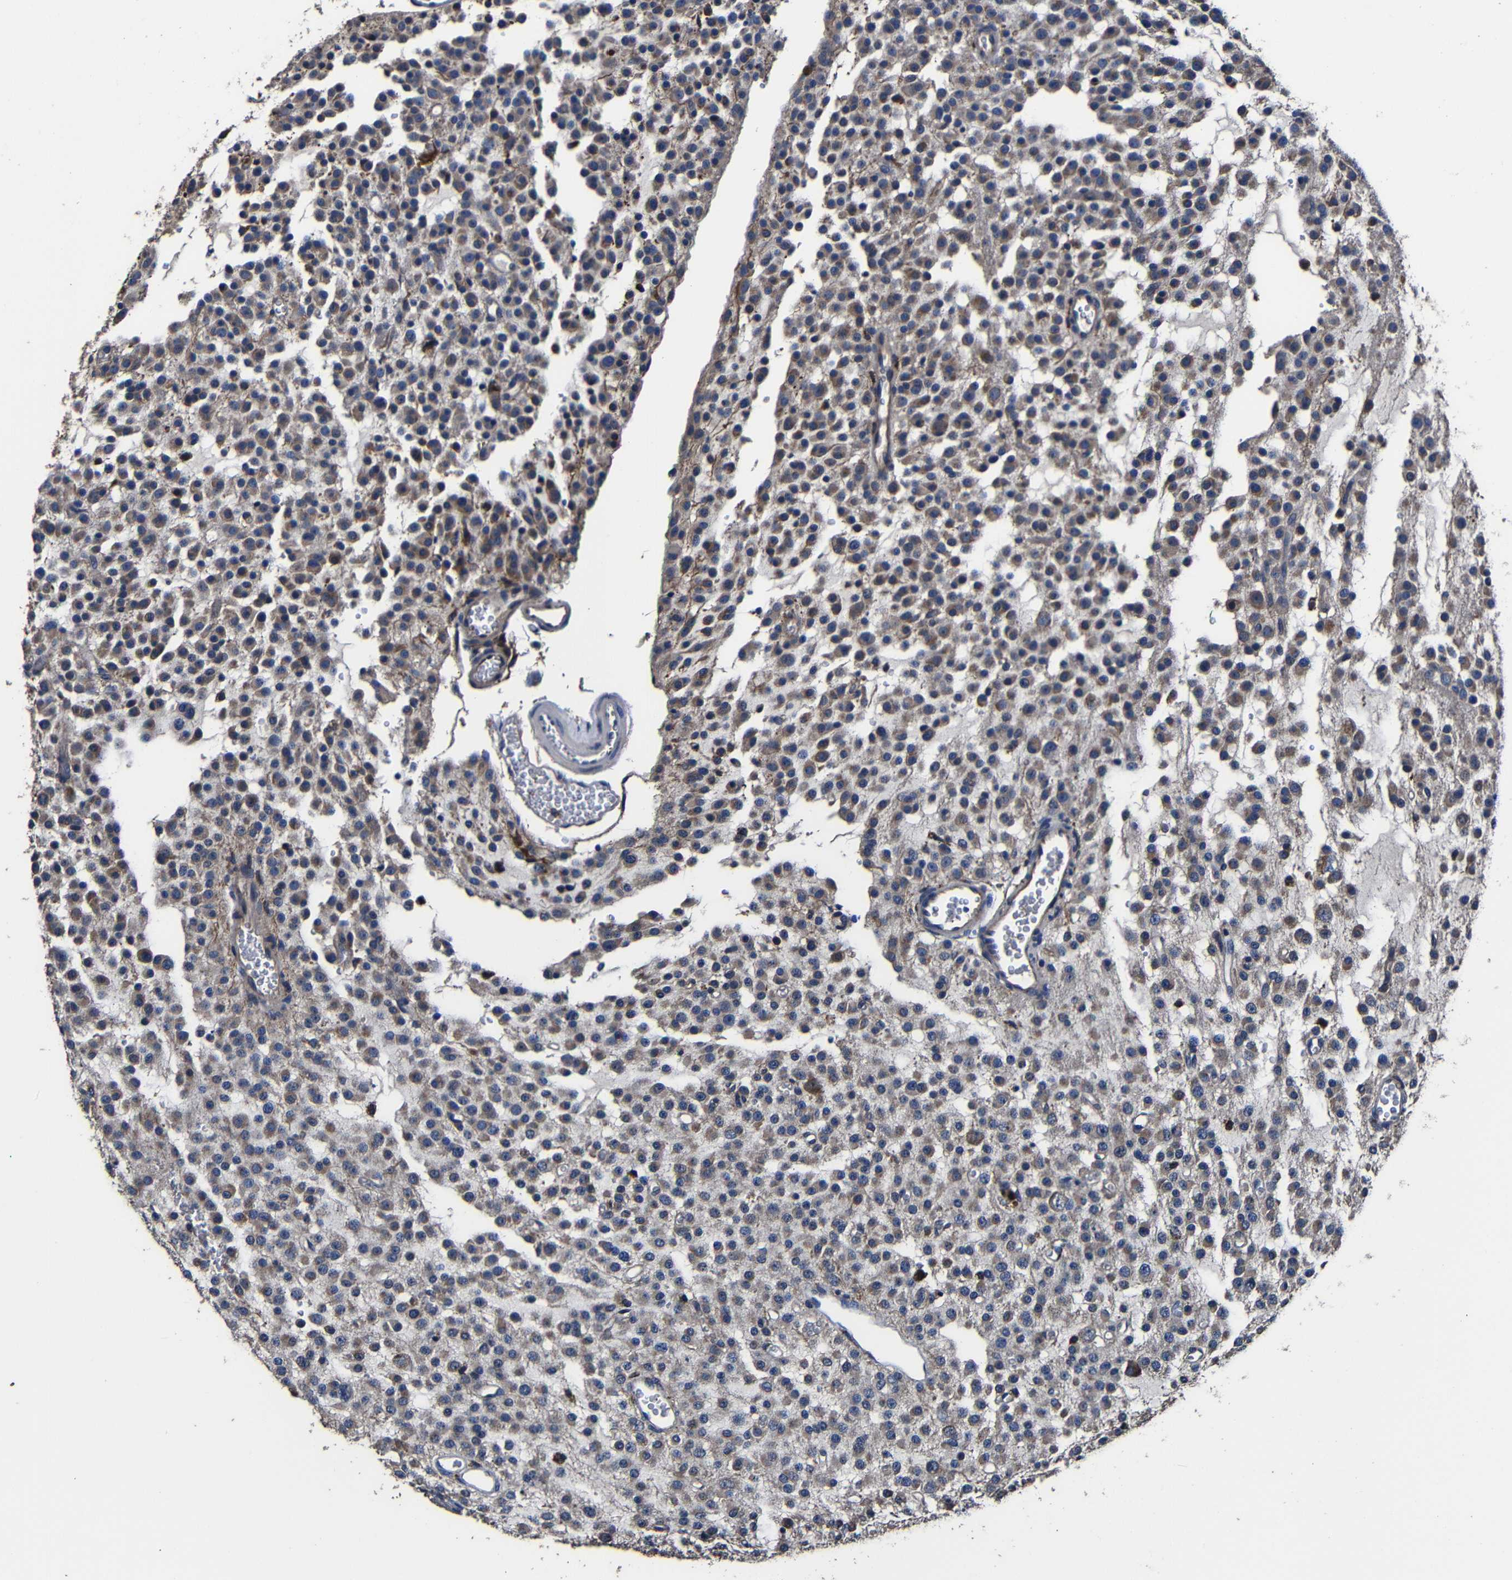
{"staining": {"intensity": "weak", "quantity": "25%-75%", "location": "cytoplasmic/membranous"}, "tissue": "glioma", "cell_type": "Tumor cells", "image_type": "cancer", "snomed": [{"axis": "morphology", "description": "Glioma, malignant, Low grade"}, {"axis": "topography", "description": "Brain"}], "caption": "Glioma was stained to show a protein in brown. There is low levels of weak cytoplasmic/membranous positivity in approximately 25%-75% of tumor cells.", "gene": "SCN9A", "patient": {"sex": "male", "age": 38}}